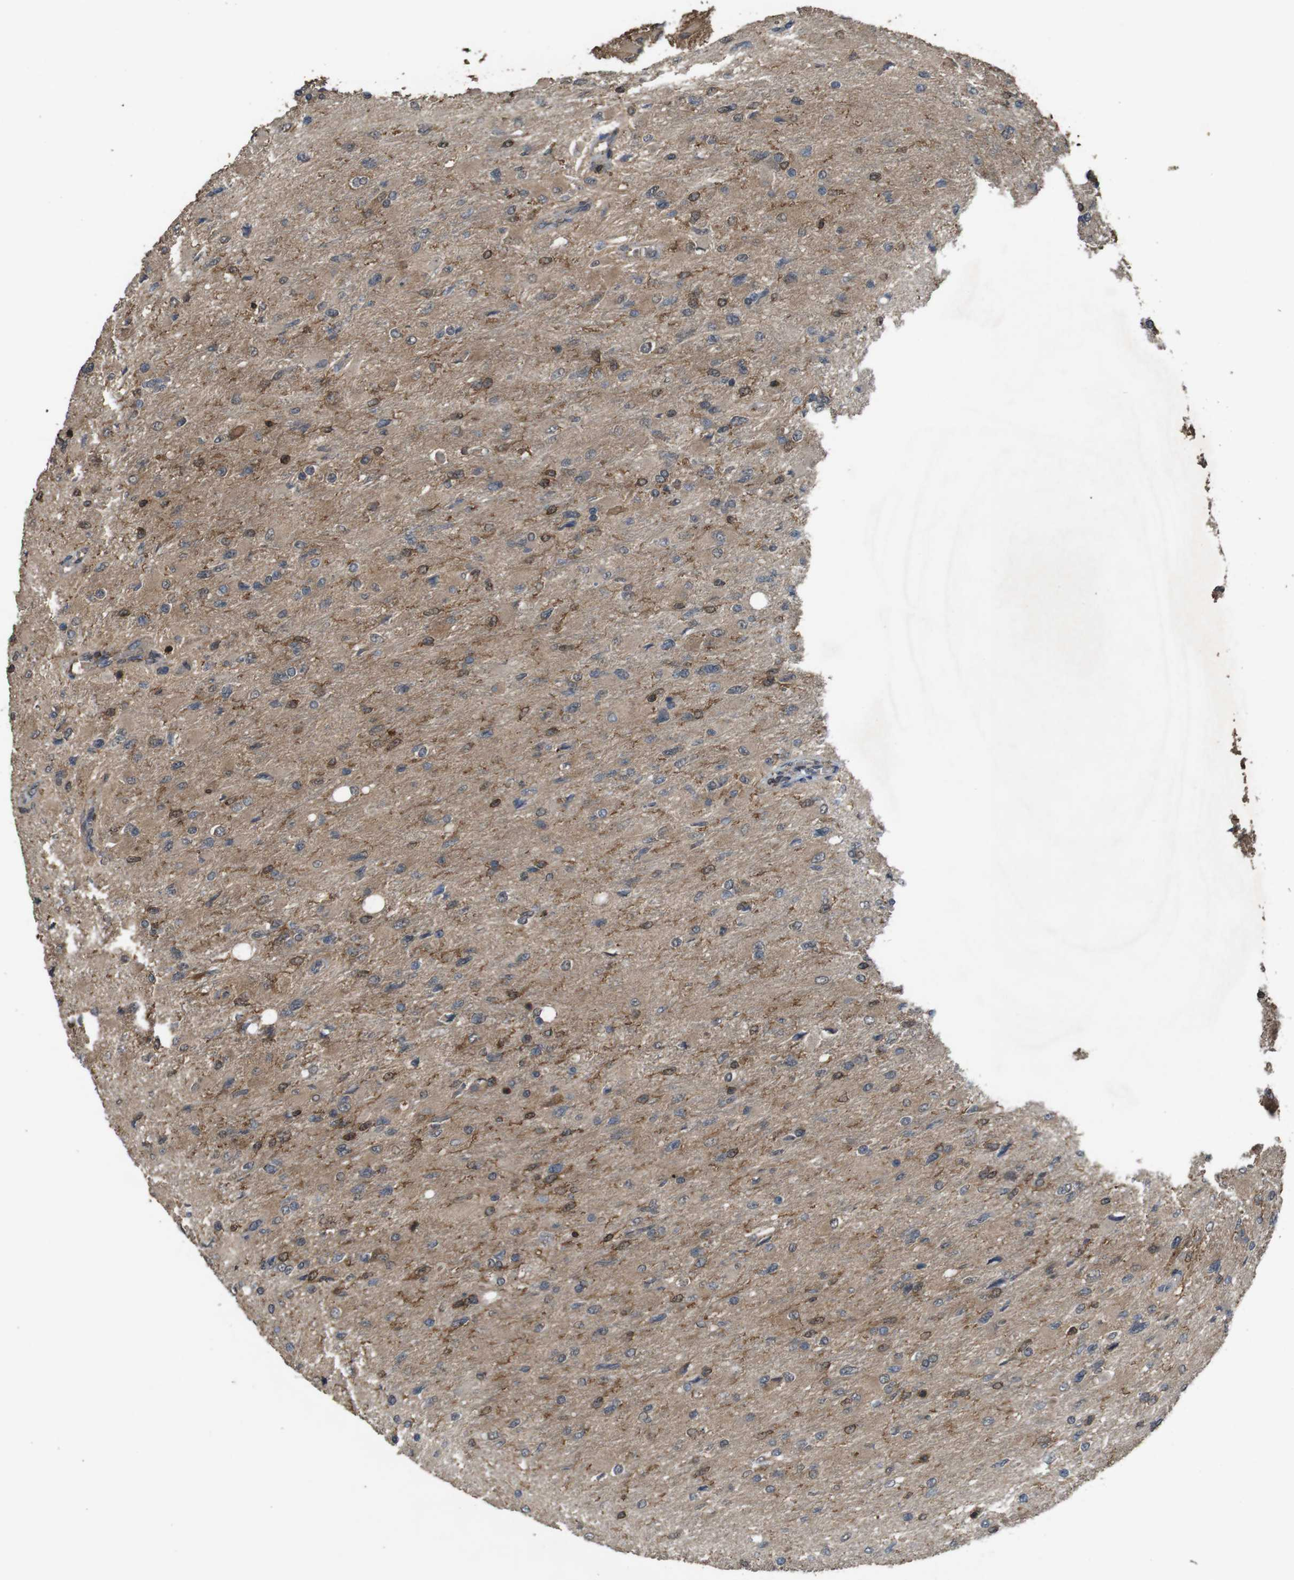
{"staining": {"intensity": "moderate", "quantity": ">75%", "location": "cytoplasmic/membranous"}, "tissue": "glioma", "cell_type": "Tumor cells", "image_type": "cancer", "snomed": [{"axis": "morphology", "description": "Glioma, malignant, High grade"}, {"axis": "topography", "description": "Cerebral cortex"}], "caption": "Brown immunohistochemical staining in human glioma demonstrates moderate cytoplasmic/membranous staining in approximately >75% of tumor cells. Nuclei are stained in blue.", "gene": "BAG4", "patient": {"sex": "female", "age": 36}}